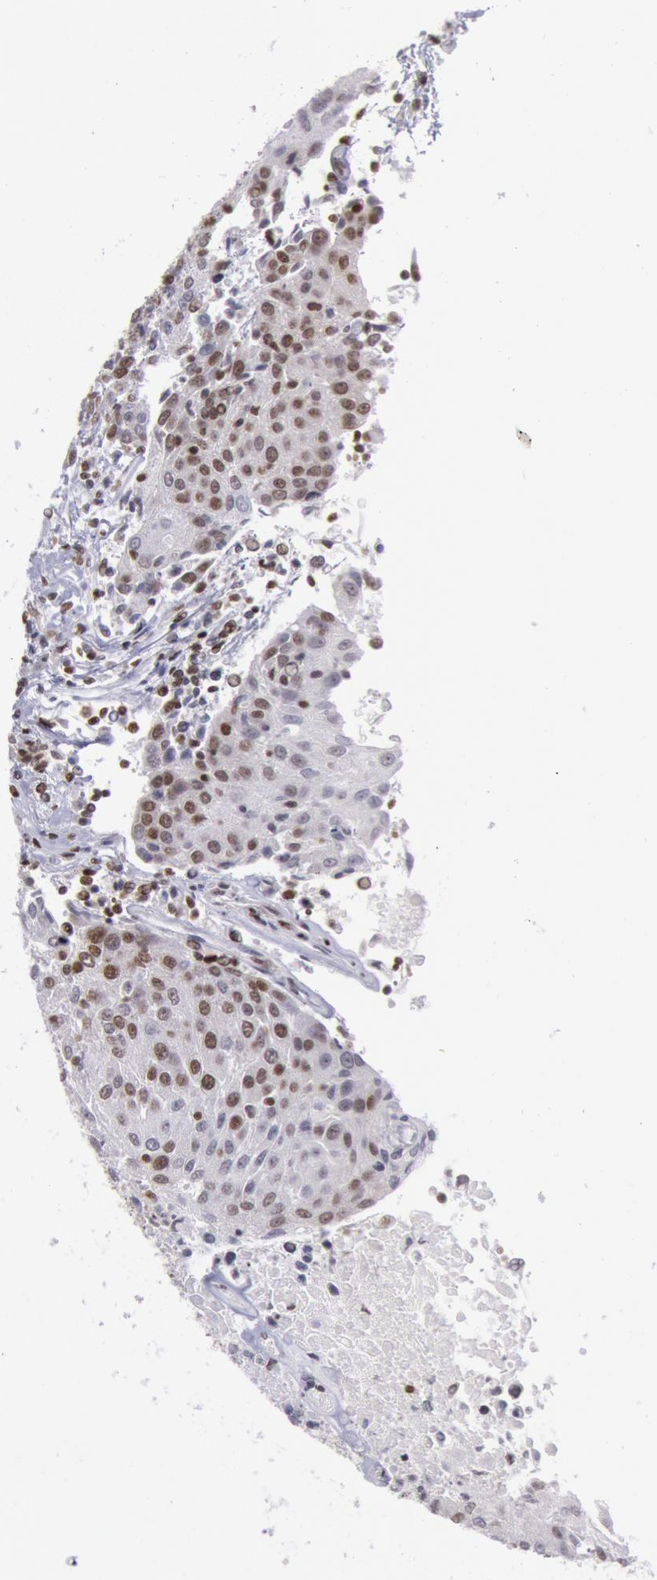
{"staining": {"intensity": "moderate", "quantity": "25%-75%", "location": "nuclear"}, "tissue": "urothelial cancer", "cell_type": "Tumor cells", "image_type": "cancer", "snomed": [{"axis": "morphology", "description": "Urothelial carcinoma, High grade"}, {"axis": "topography", "description": "Urinary bladder"}], "caption": "High-grade urothelial carcinoma stained for a protein (brown) exhibits moderate nuclear positive positivity in approximately 25%-75% of tumor cells.", "gene": "NKAP", "patient": {"sex": "female", "age": 85}}